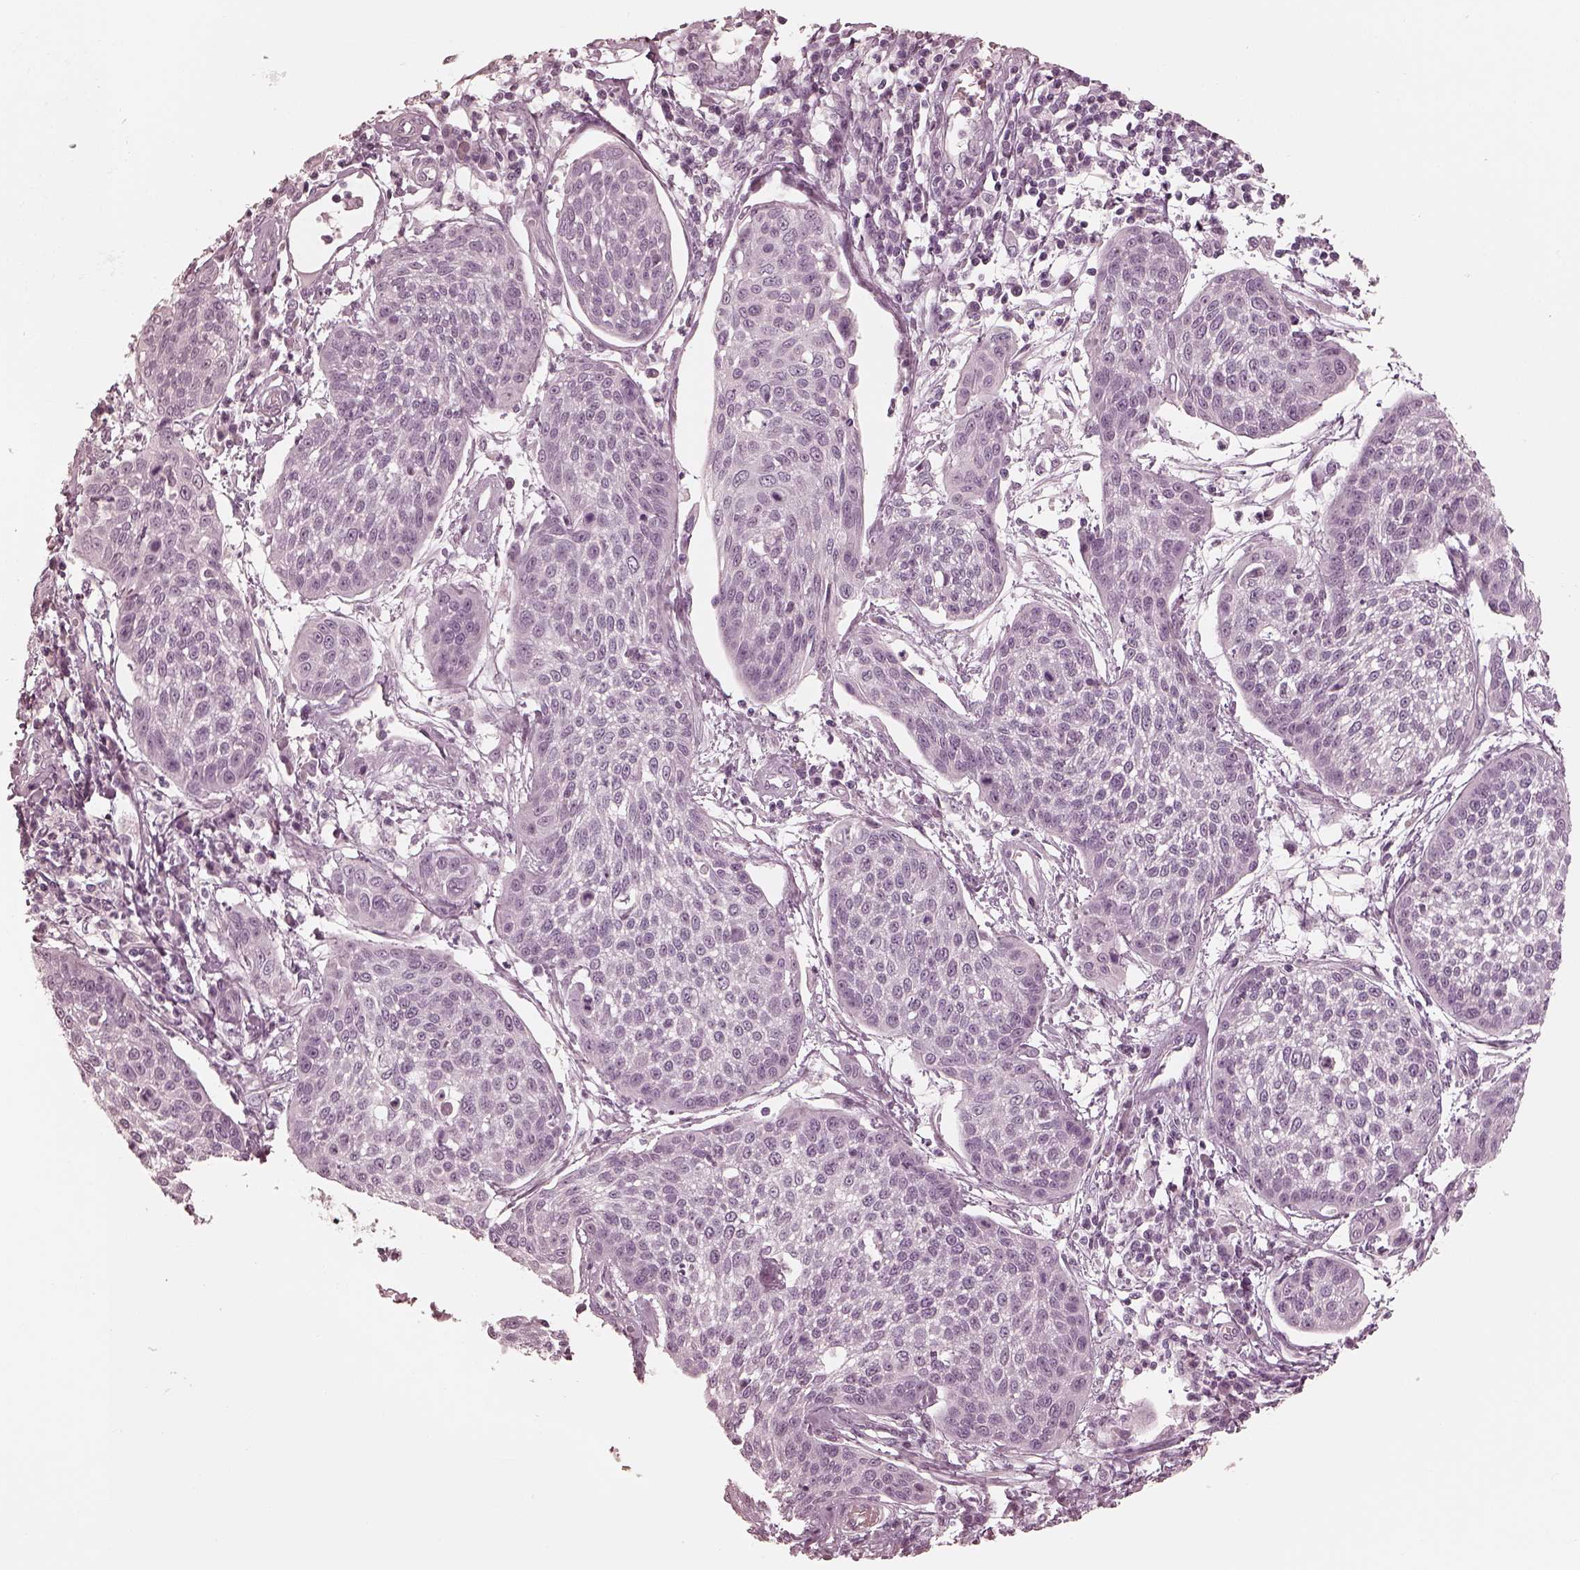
{"staining": {"intensity": "negative", "quantity": "none", "location": "none"}, "tissue": "cervical cancer", "cell_type": "Tumor cells", "image_type": "cancer", "snomed": [{"axis": "morphology", "description": "Squamous cell carcinoma, NOS"}, {"axis": "topography", "description": "Cervix"}], "caption": "This is an immunohistochemistry (IHC) photomicrograph of squamous cell carcinoma (cervical). There is no positivity in tumor cells.", "gene": "CALR3", "patient": {"sex": "female", "age": 34}}